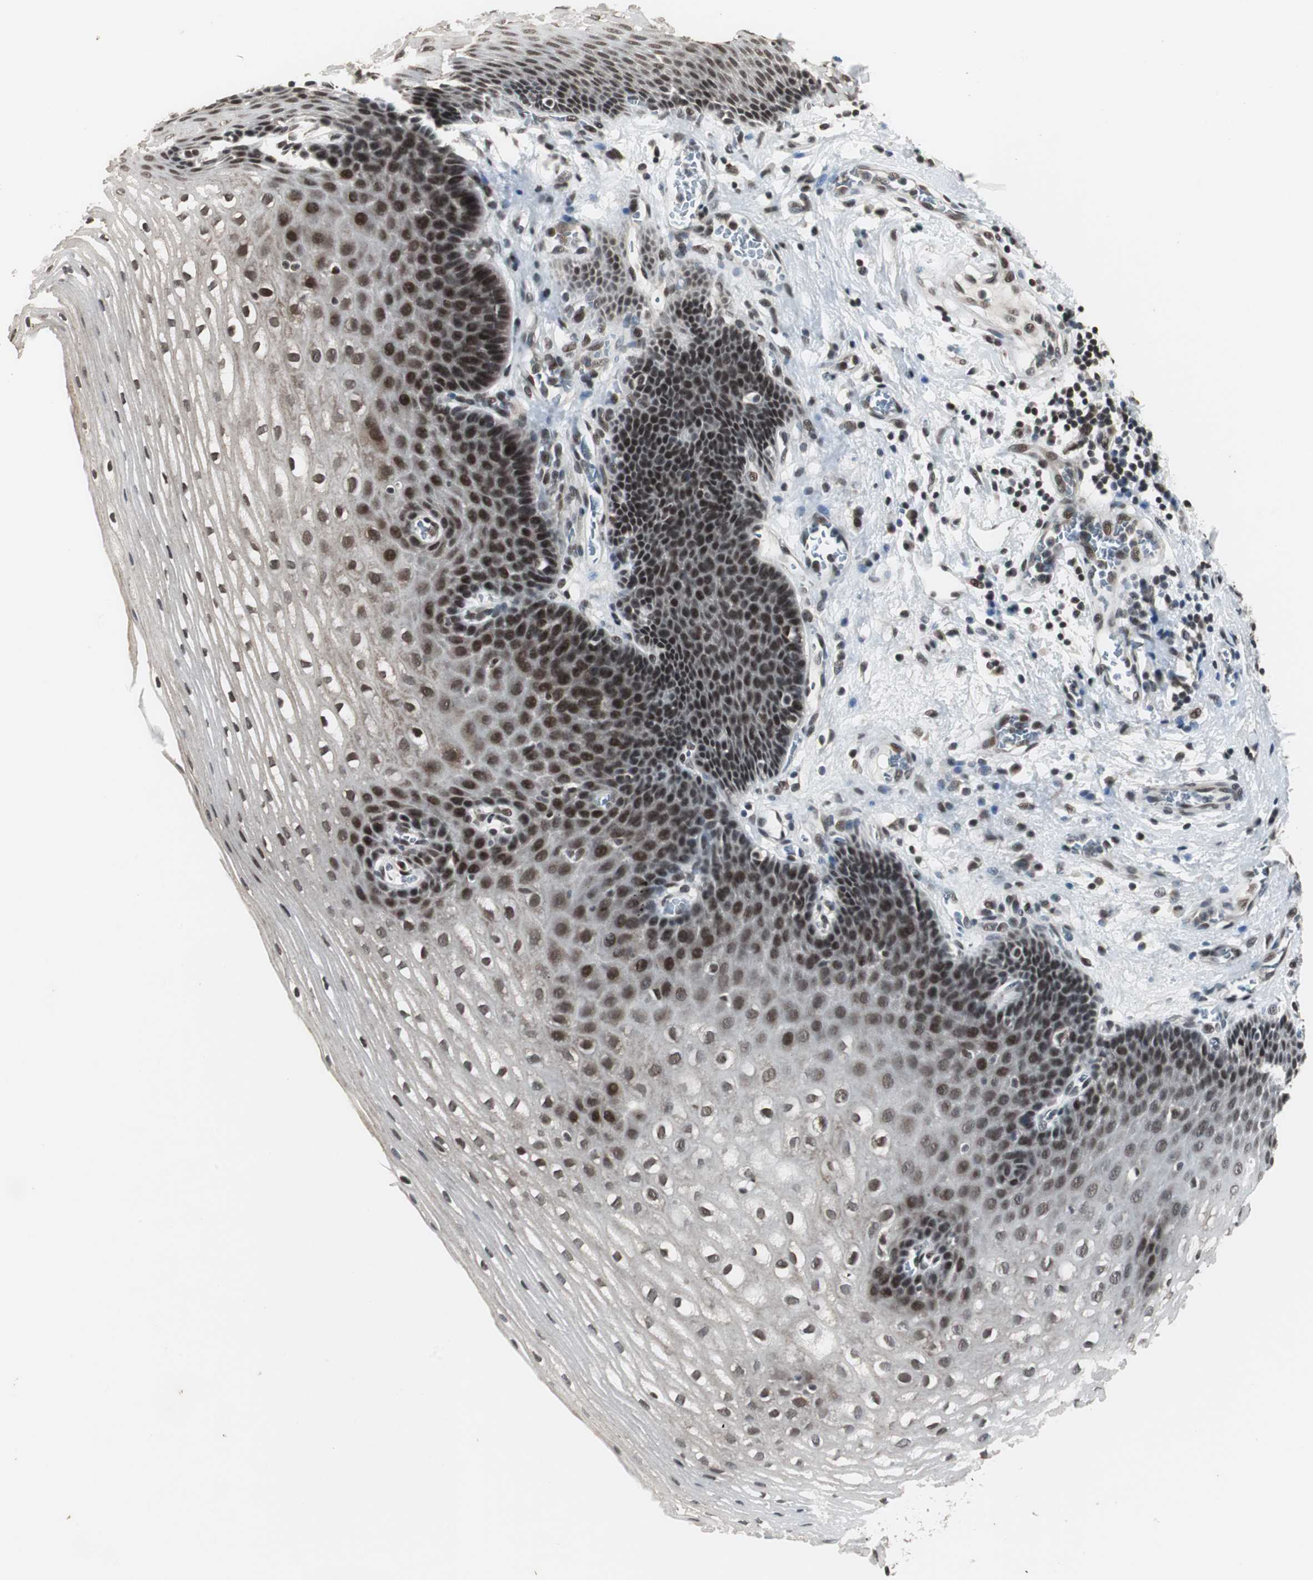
{"staining": {"intensity": "strong", "quantity": ">75%", "location": "nuclear"}, "tissue": "esophagus", "cell_type": "Squamous epithelial cells", "image_type": "normal", "snomed": [{"axis": "morphology", "description": "Normal tissue, NOS"}, {"axis": "topography", "description": "Esophagus"}], "caption": "Immunohistochemical staining of benign esophagus demonstrates high levels of strong nuclear staining in approximately >75% of squamous epithelial cells. Nuclei are stained in blue.", "gene": "CDK9", "patient": {"sex": "male", "age": 48}}